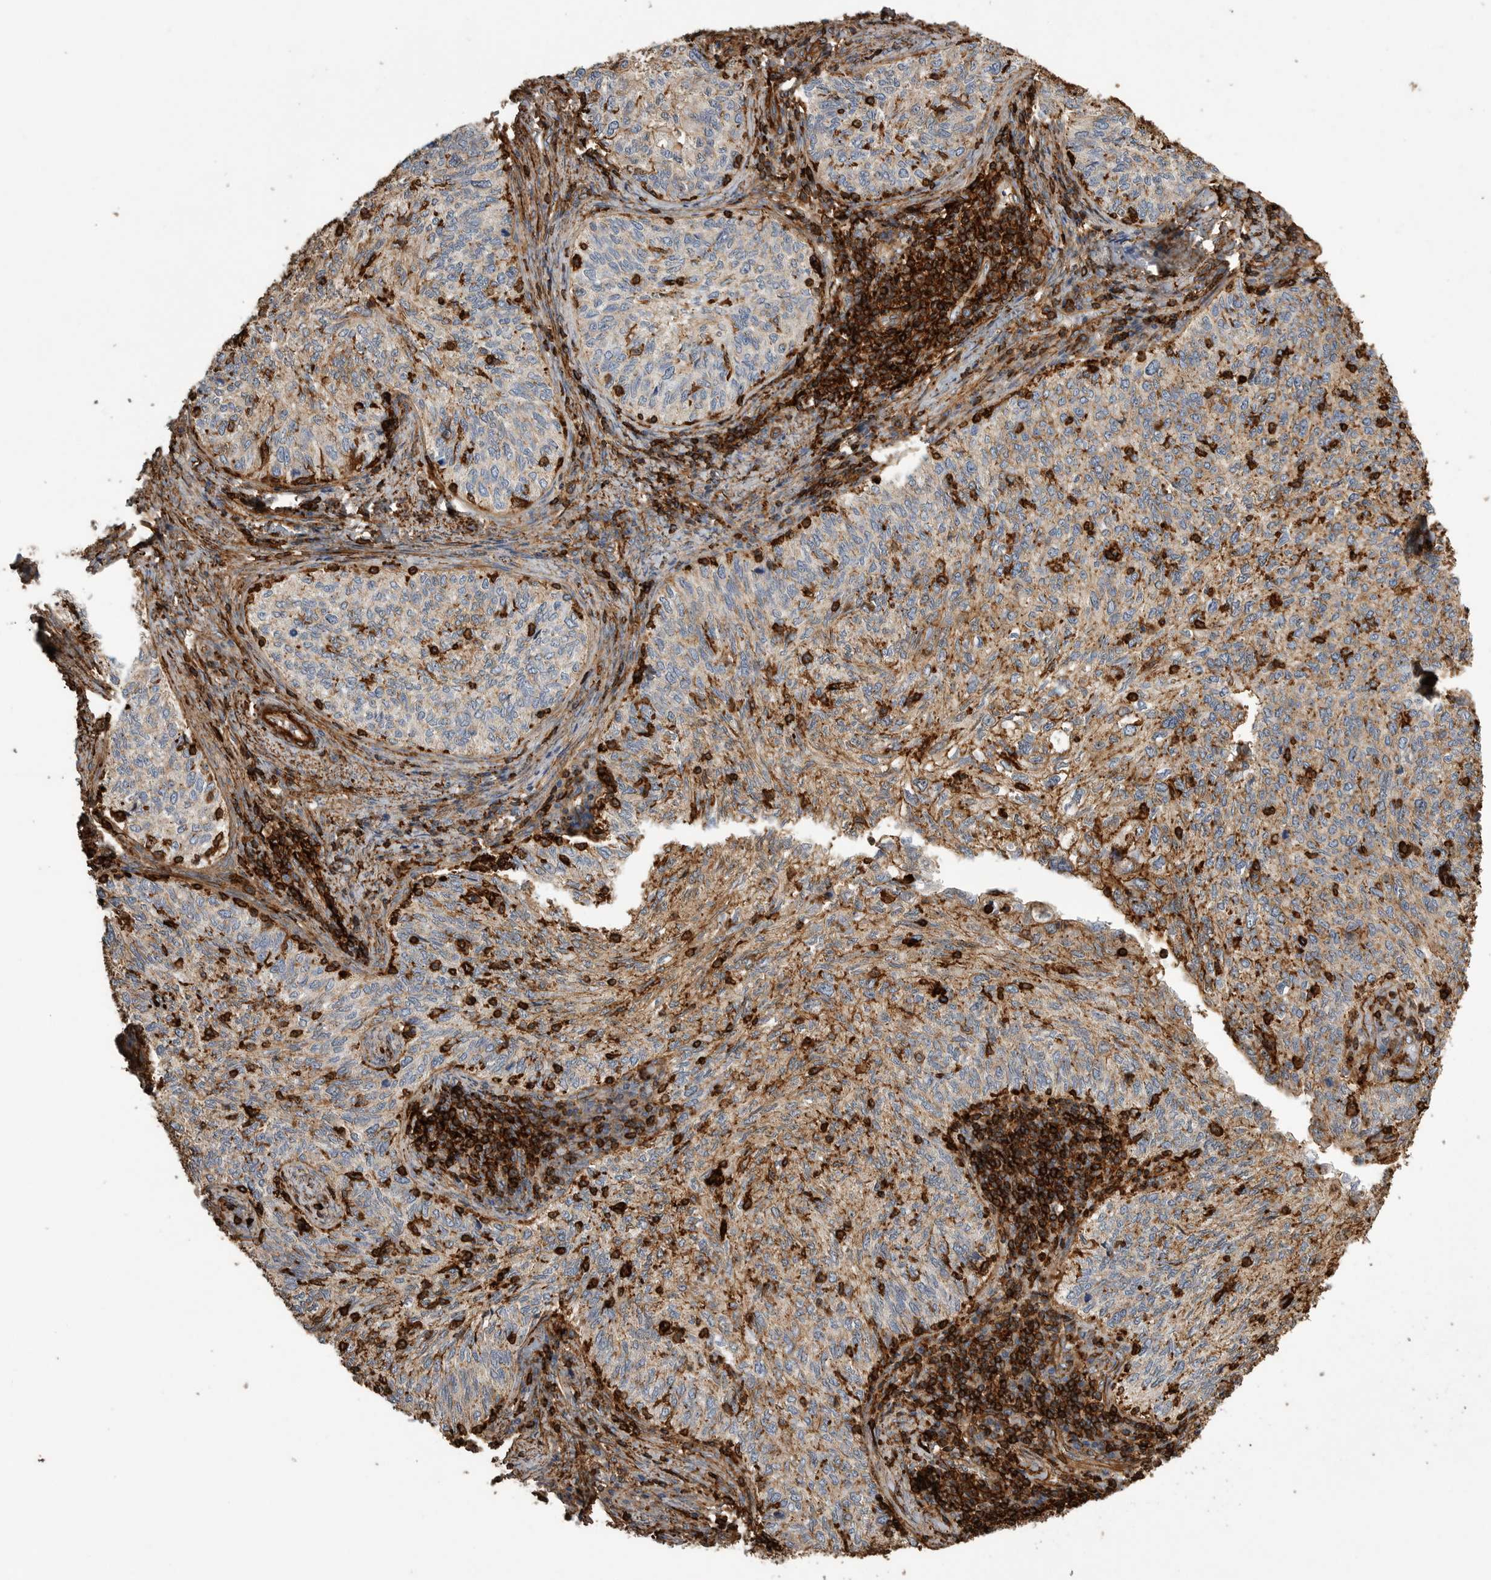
{"staining": {"intensity": "weak", "quantity": "<25%", "location": "cytoplasmic/membranous"}, "tissue": "cervical cancer", "cell_type": "Tumor cells", "image_type": "cancer", "snomed": [{"axis": "morphology", "description": "Squamous cell carcinoma, NOS"}, {"axis": "topography", "description": "Cervix"}], "caption": "IHC of squamous cell carcinoma (cervical) exhibits no expression in tumor cells.", "gene": "GPER1", "patient": {"sex": "female", "age": 30}}